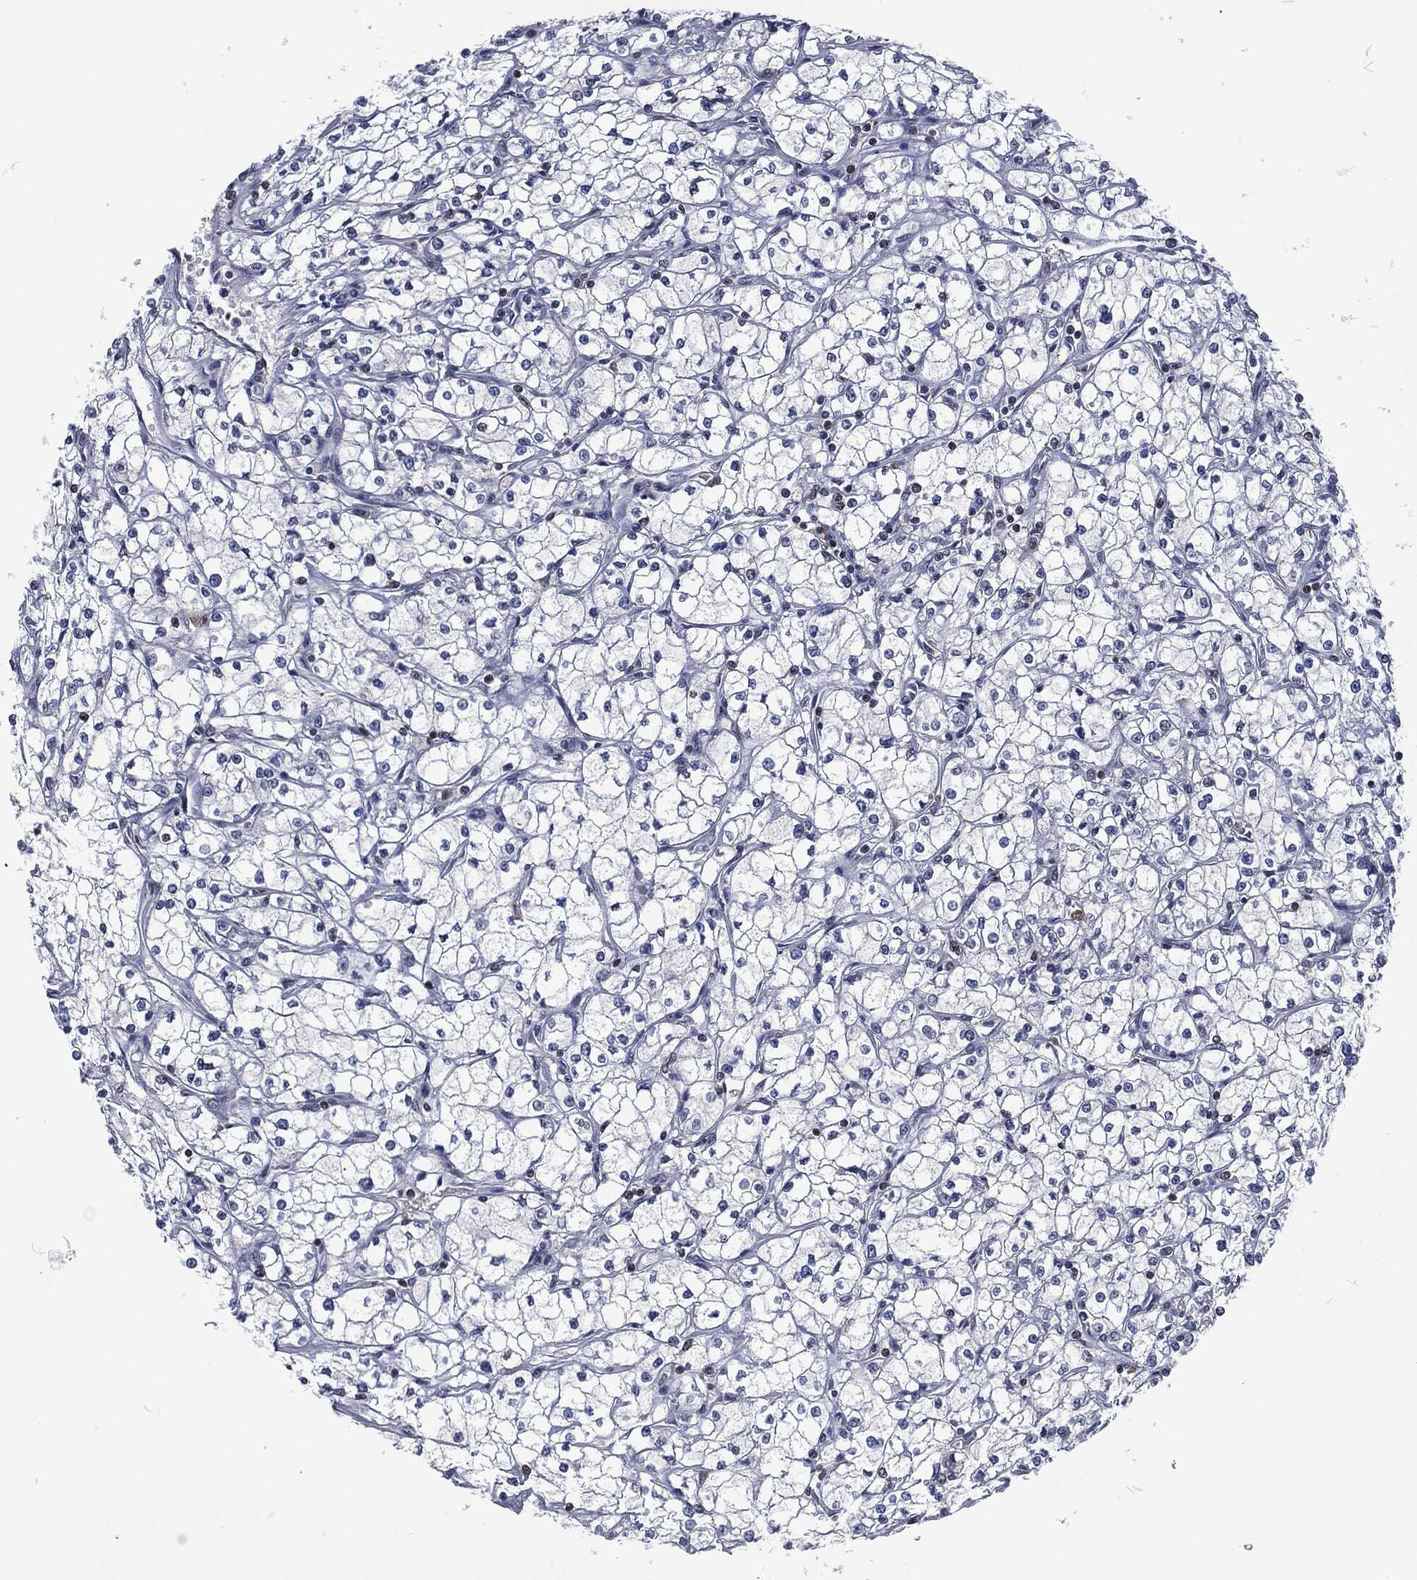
{"staining": {"intensity": "negative", "quantity": "none", "location": "none"}, "tissue": "renal cancer", "cell_type": "Tumor cells", "image_type": "cancer", "snomed": [{"axis": "morphology", "description": "Adenocarcinoma, NOS"}, {"axis": "topography", "description": "Kidney"}], "caption": "The histopathology image reveals no staining of tumor cells in renal cancer (adenocarcinoma).", "gene": "DCPS", "patient": {"sex": "male", "age": 67}}